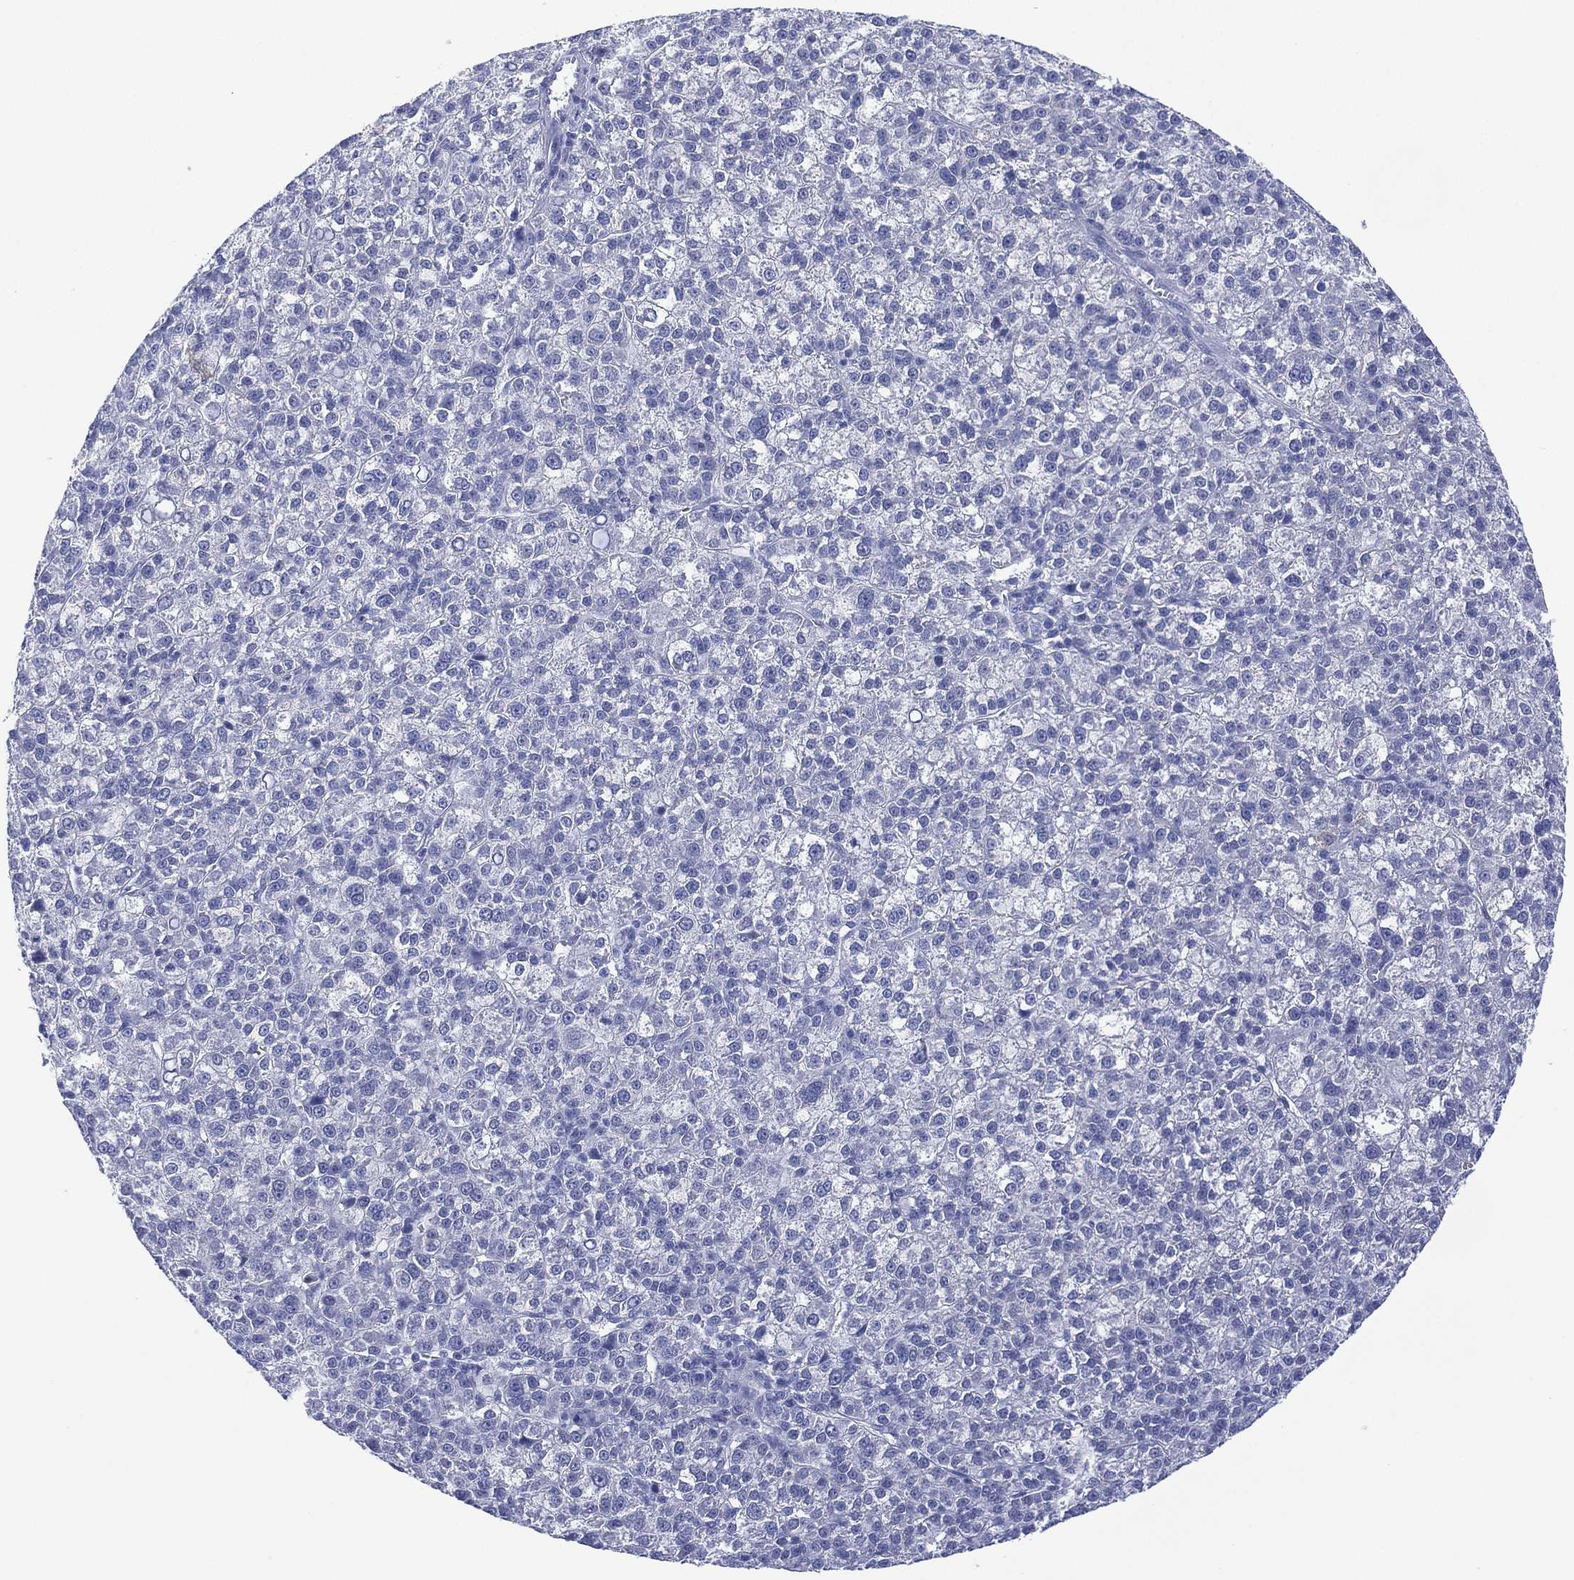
{"staining": {"intensity": "negative", "quantity": "none", "location": "none"}, "tissue": "liver cancer", "cell_type": "Tumor cells", "image_type": "cancer", "snomed": [{"axis": "morphology", "description": "Carcinoma, Hepatocellular, NOS"}, {"axis": "topography", "description": "Liver"}], "caption": "The micrograph shows no significant positivity in tumor cells of liver cancer. The staining was performed using DAB to visualize the protein expression in brown, while the nuclei were stained in blue with hematoxylin (Magnification: 20x).", "gene": "DSG1", "patient": {"sex": "female", "age": 60}}